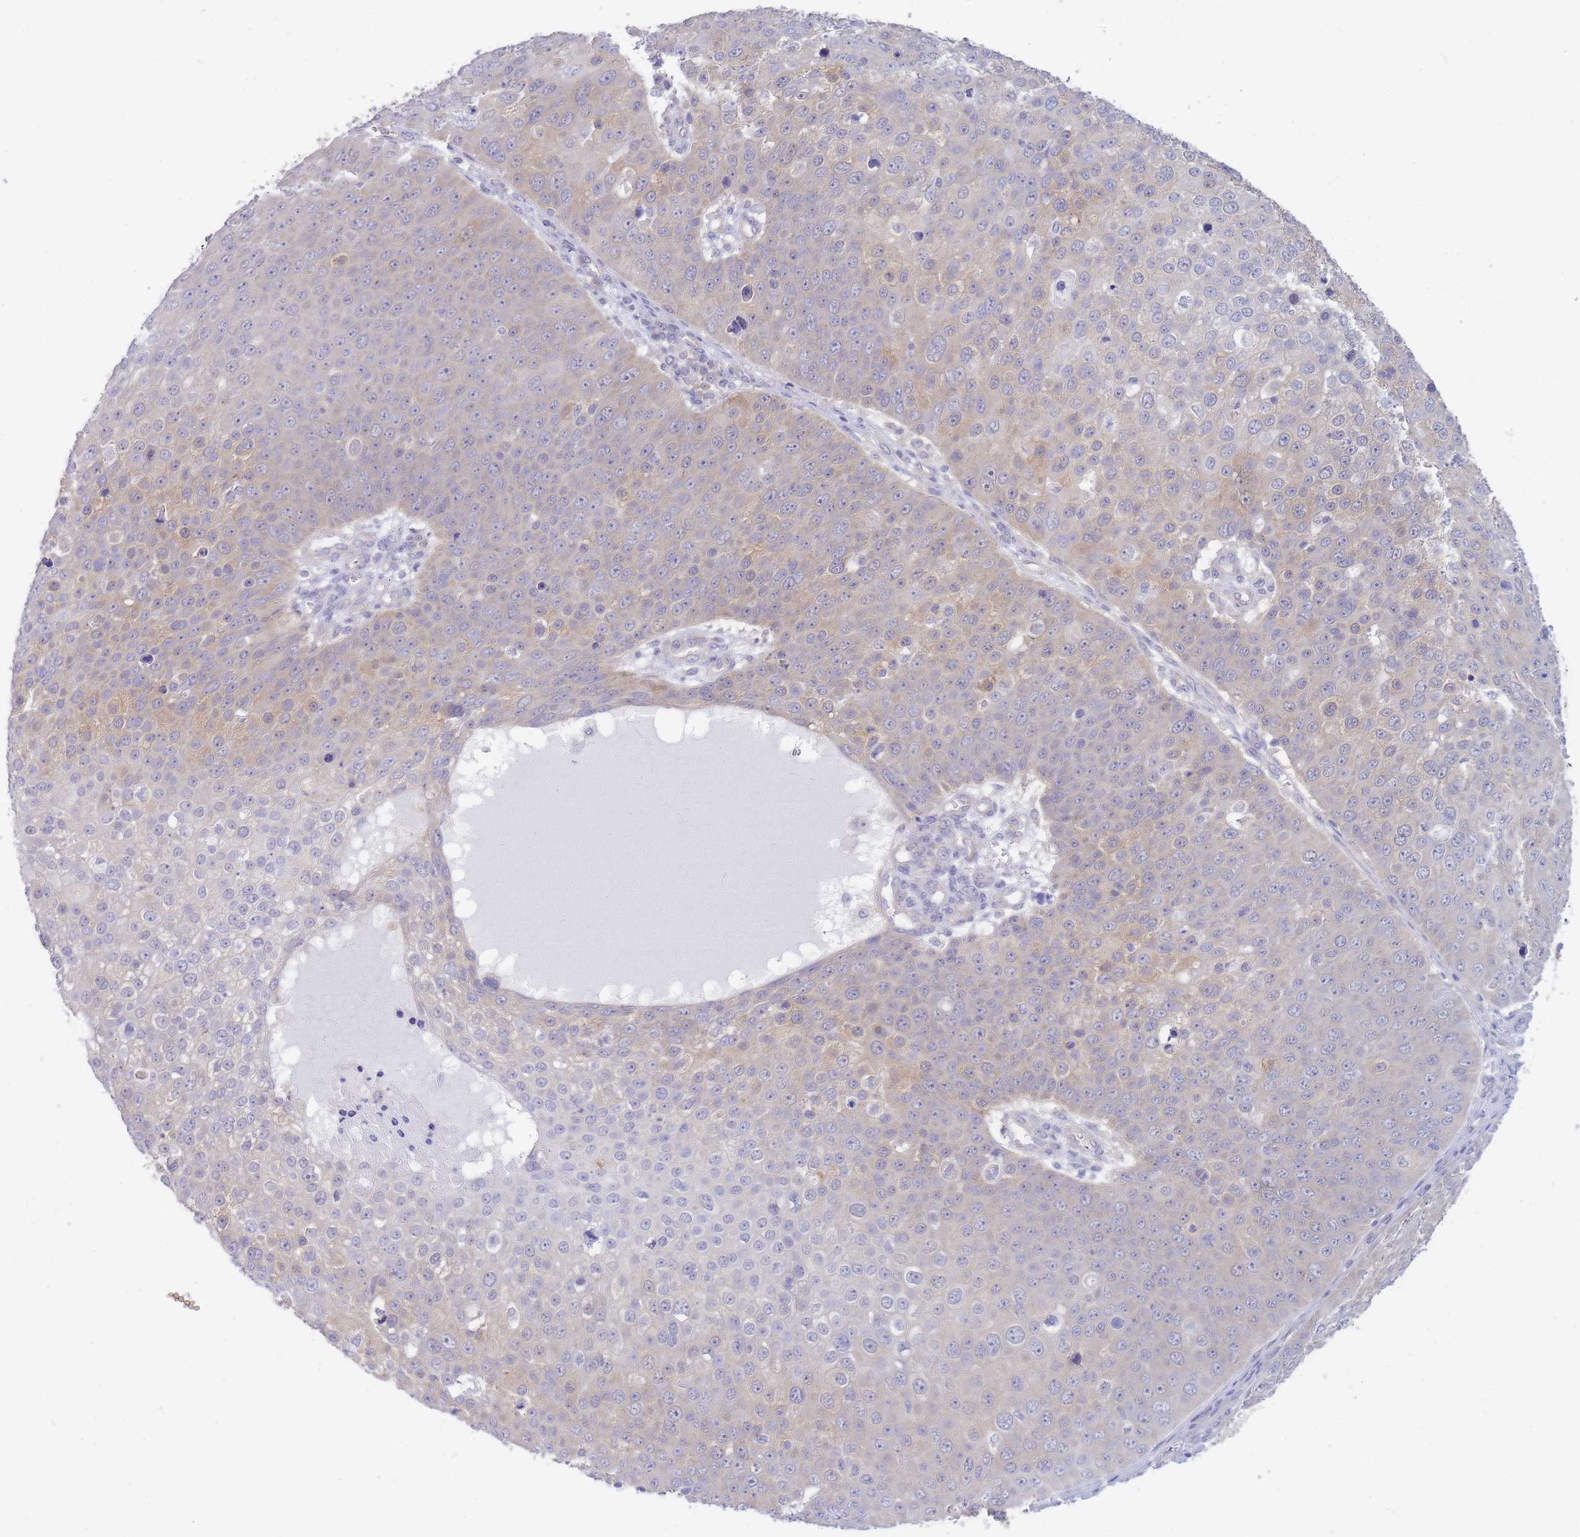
{"staining": {"intensity": "weak", "quantity": "25%-75%", "location": "cytoplasmic/membranous"}, "tissue": "skin cancer", "cell_type": "Tumor cells", "image_type": "cancer", "snomed": [{"axis": "morphology", "description": "Squamous cell carcinoma, NOS"}, {"axis": "topography", "description": "Skin"}], "caption": "Immunohistochemical staining of skin squamous cell carcinoma displays low levels of weak cytoplasmic/membranous protein expression in approximately 25%-75% of tumor cells. The protein of interest is stained brown, and the nuclei are stained in blue (DAB (3,3'-diaminobenzidine) IHC with brightfield microscopy, high magnification).", "gene": "SUGT1", "patient": {"sex": "male", "age": 71}}